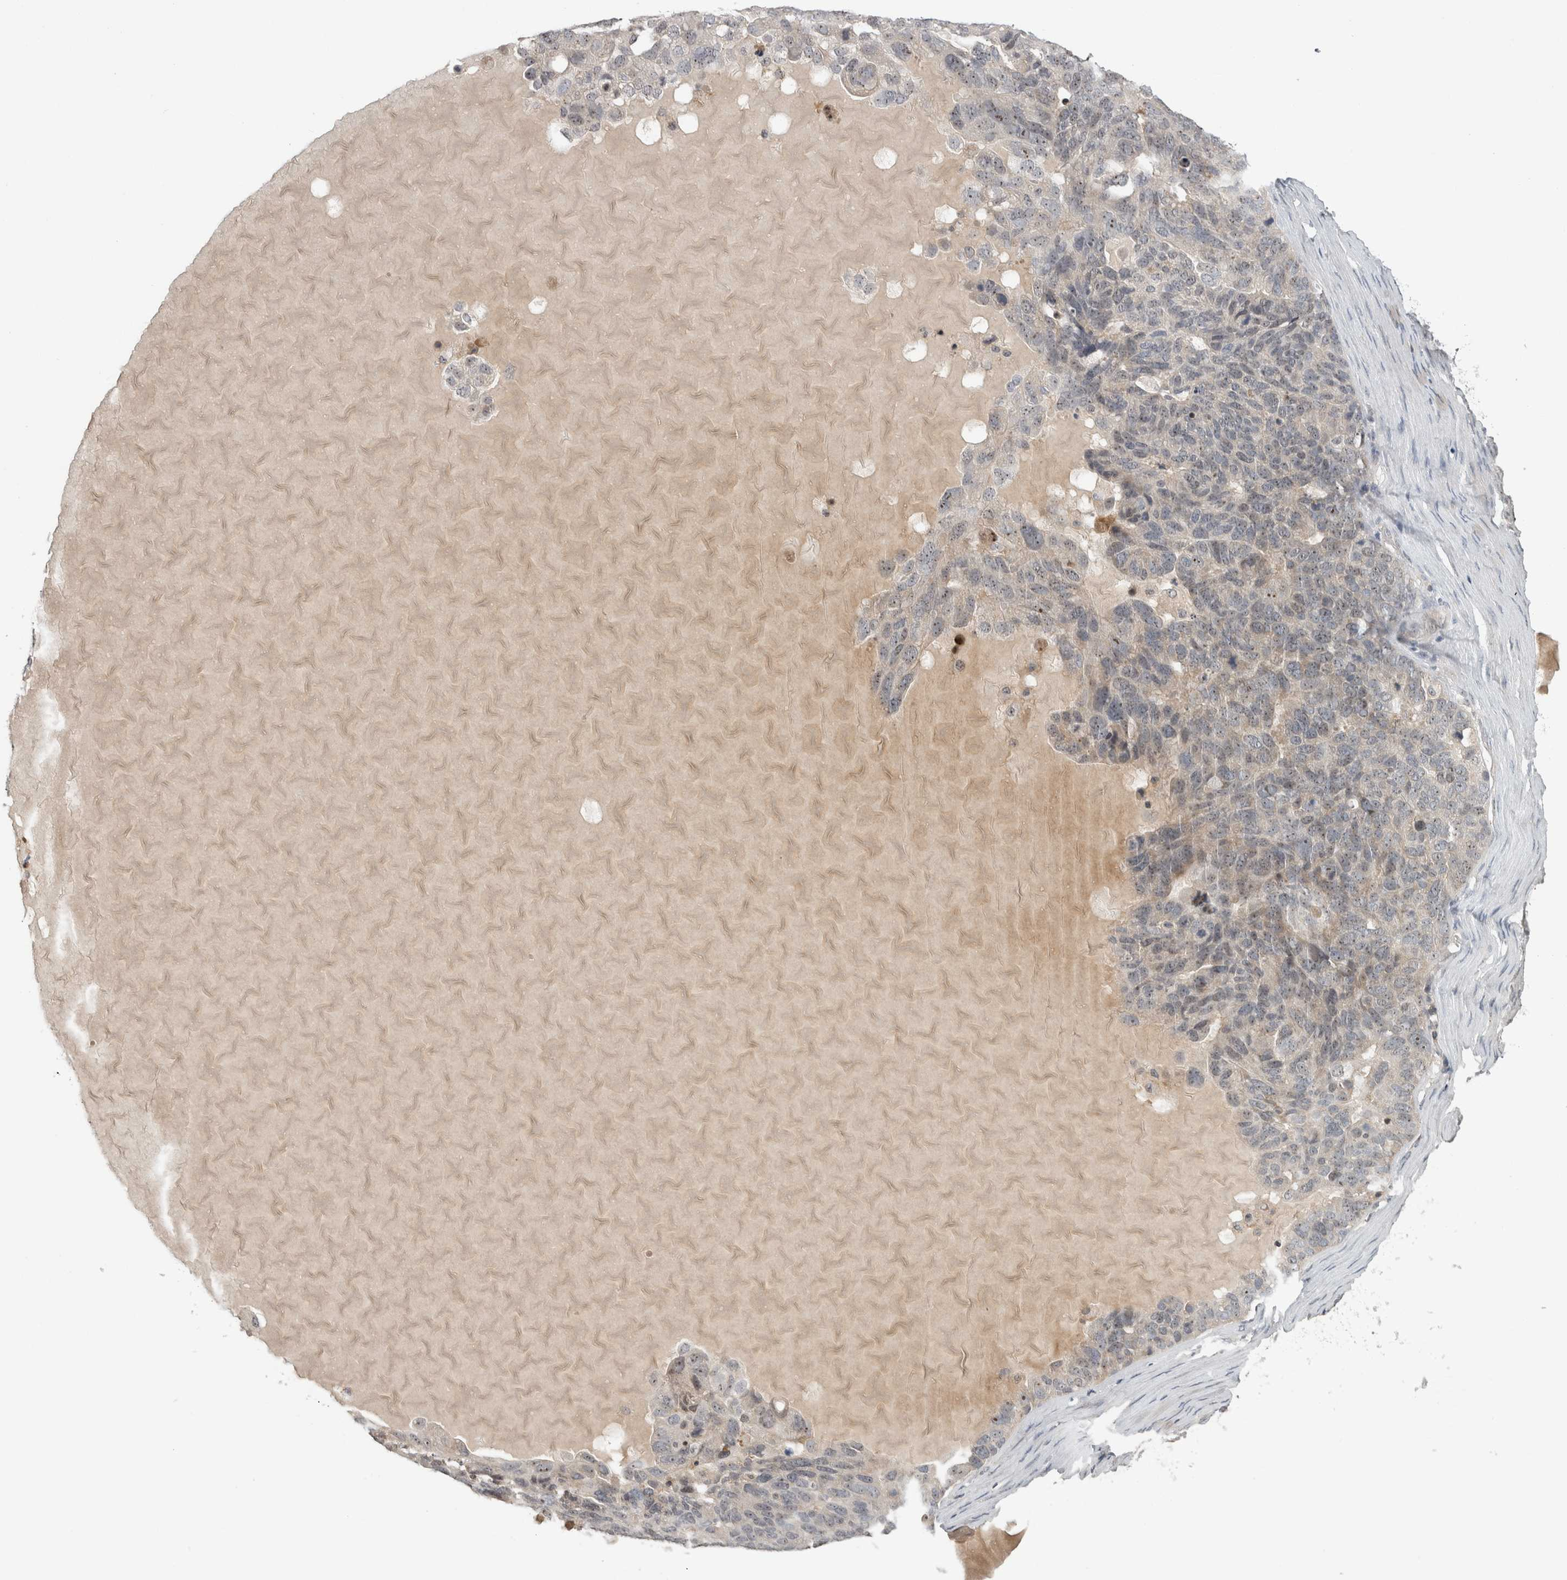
{"staining": {"intensity": "moderate", "quantity": "<25%", "location": "nuclear"}, "tissue": "ovarian cancer", "cell_type": "Tumor cells", "image_type": "cancer", "snomed": [{"axis": "morphology", "description": "Cystadenocarcinoma, serous, NOS"}, {"axis": "topography", "description": "Ovary"}], "caption": "Tumor cells show low levels of moderate nuclear staining in approximately <25% of cells in human ovarian serous cystadenocarcinoma.", "gene": "RBM28", "patient": {"sex": "female", "age": 44}}